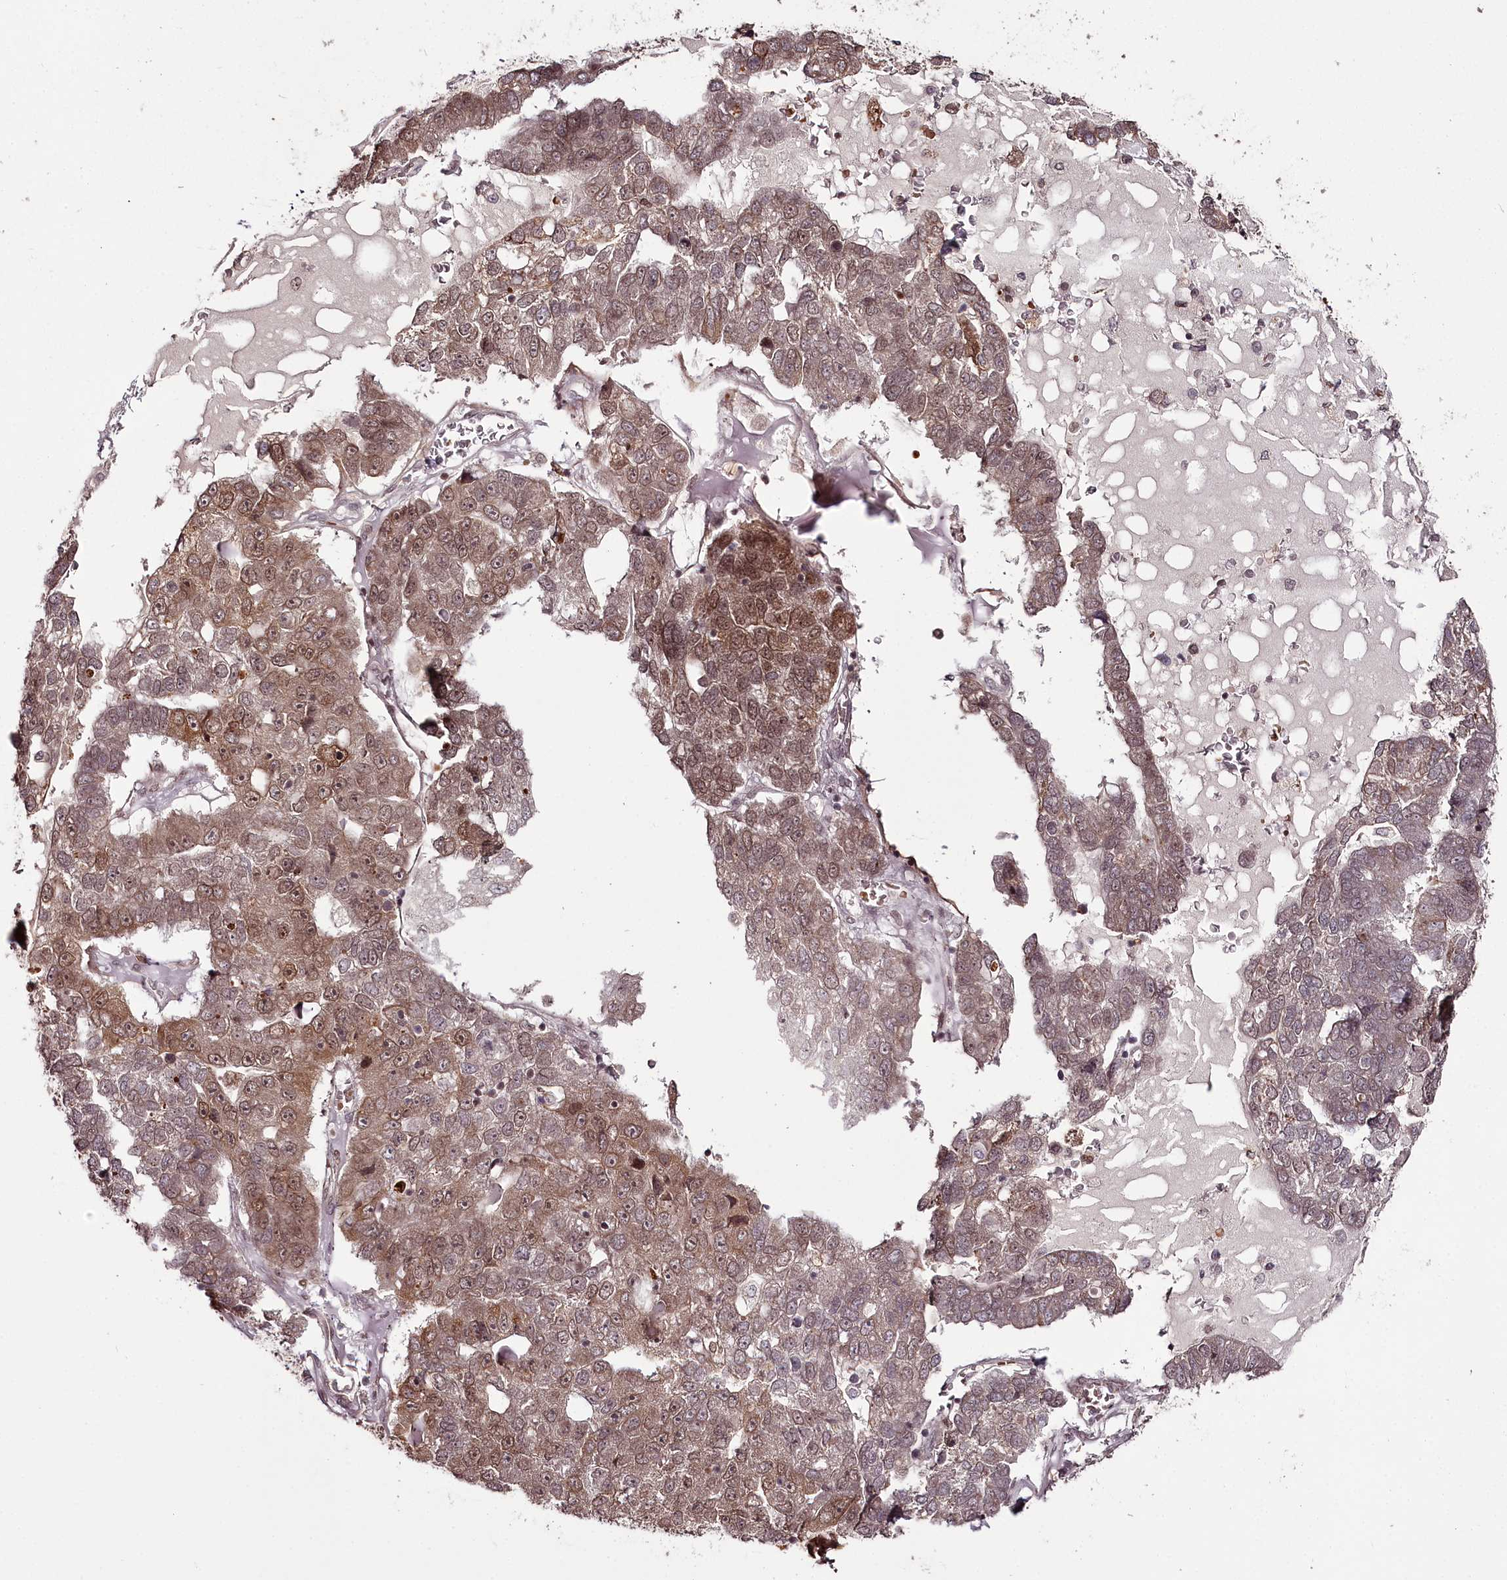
{"staining": {"intensity": "moderate", "quantity": ">75%", "location": "cytoplasmic/membranous,nuclear"}, "tissue": "pancreatic cancer", "cell_type": "Tumor cells", "image_type": "cancer", "snomed": [{"axis": "morphology", "description": "Adenocarcinoma, NOS"}, {"axis": "topography", "description": "Pancreas"}], "caption": "The micrograph shows immunohistochemical staining of pancreatic adenocarcinoma. There is moderate cytoplasmic/membranous and nuclear staining is seen in about >75% of tumor cells.", "gene": "THYN1", "patient": {"sex": "female", "age": 61}}